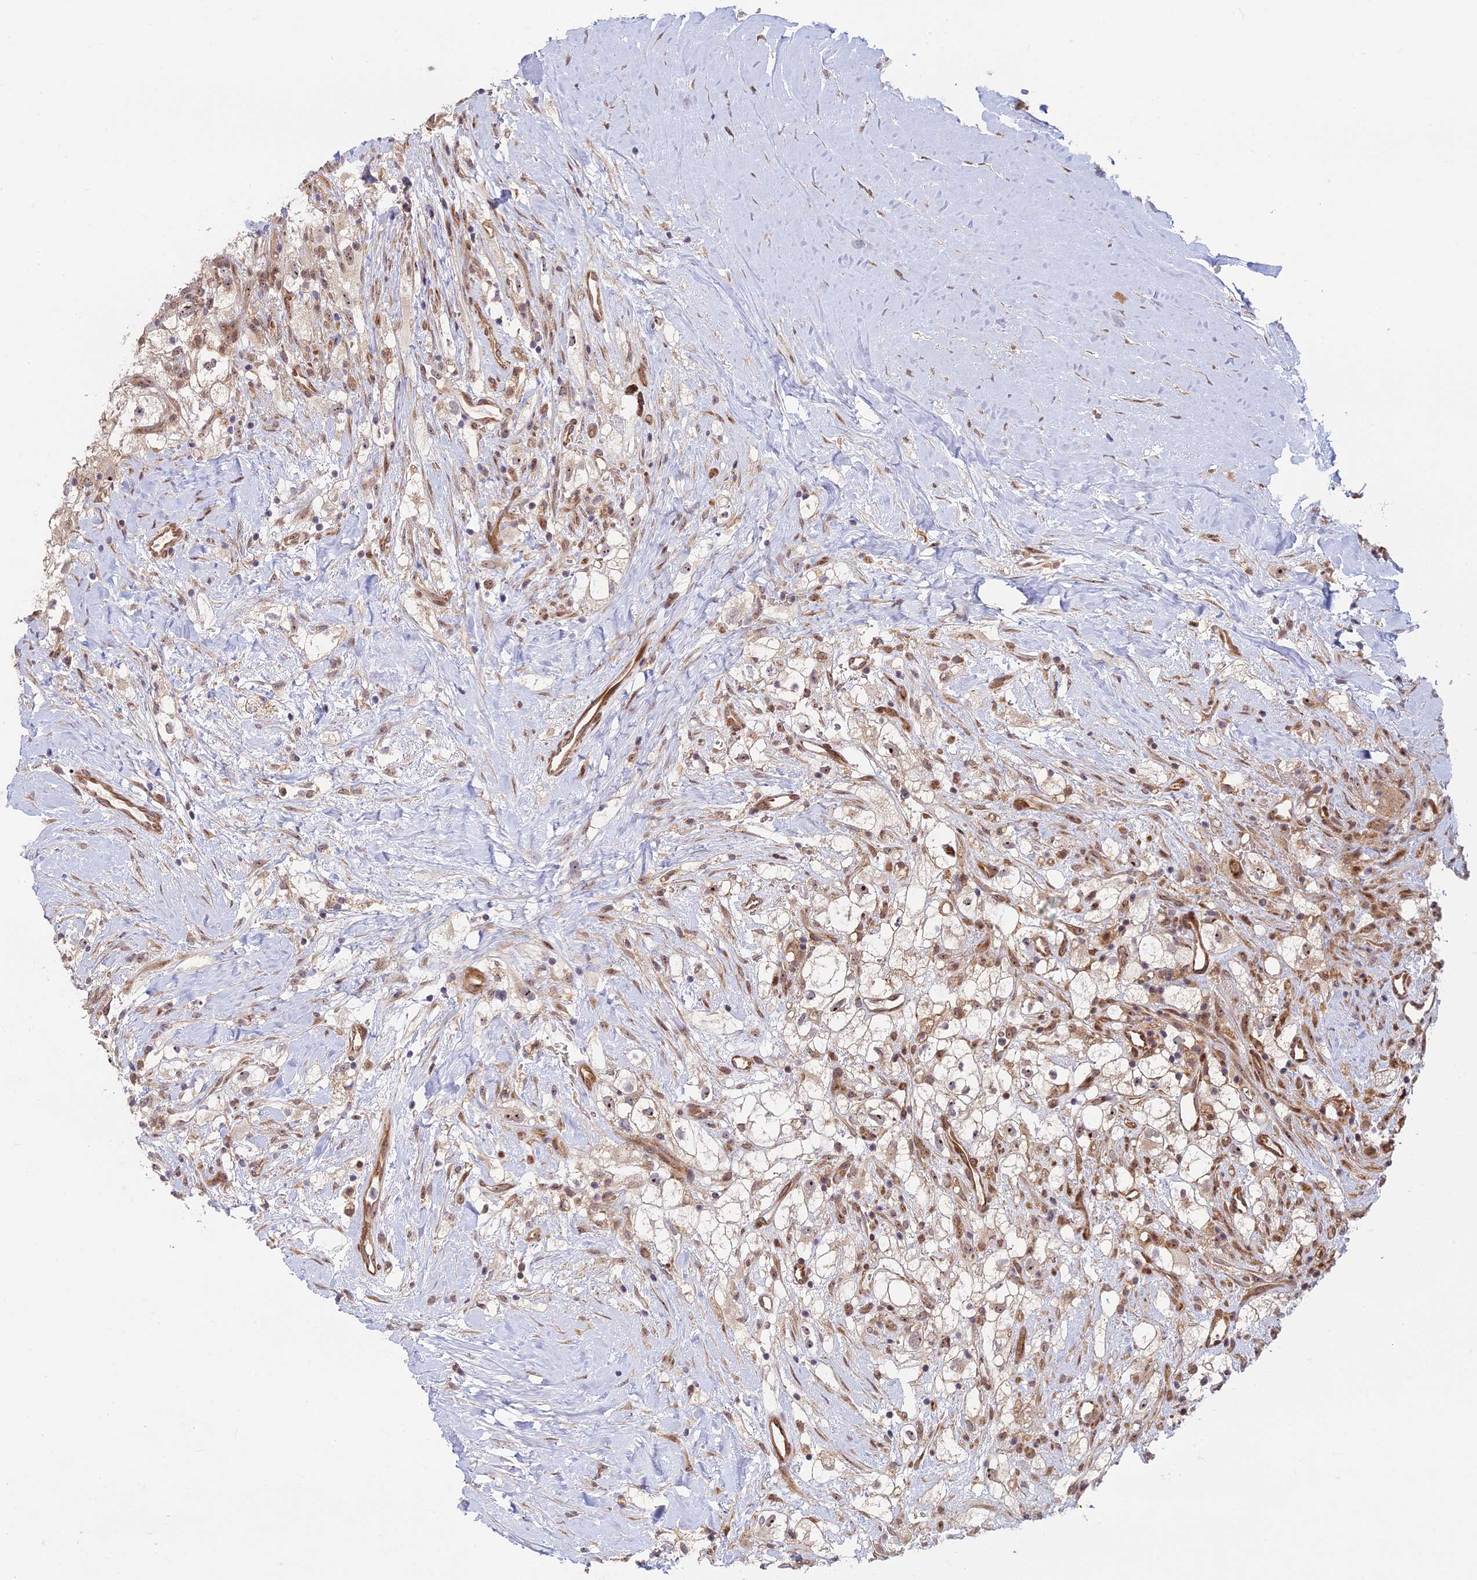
{"staining": {"intensity": "moderate", "quantity": "<25%", "location": "nuclear"}, "tissue": "renal cancer", "cell_type": "Tumor cells", "image_type": "cancer", "snomed": [{"axis": "morphology", "description": "Adenocarcinoma, NOS"}, {"axis": "topography", "description": "Kidney"}], "caption": "Immunohistochemistry of human renal cancer shows low levels of moderate nuclear expression in approximately <25% of tumor cells.", "gene": "UFSP2", "patient": {"sex": "male", "age": 59}}